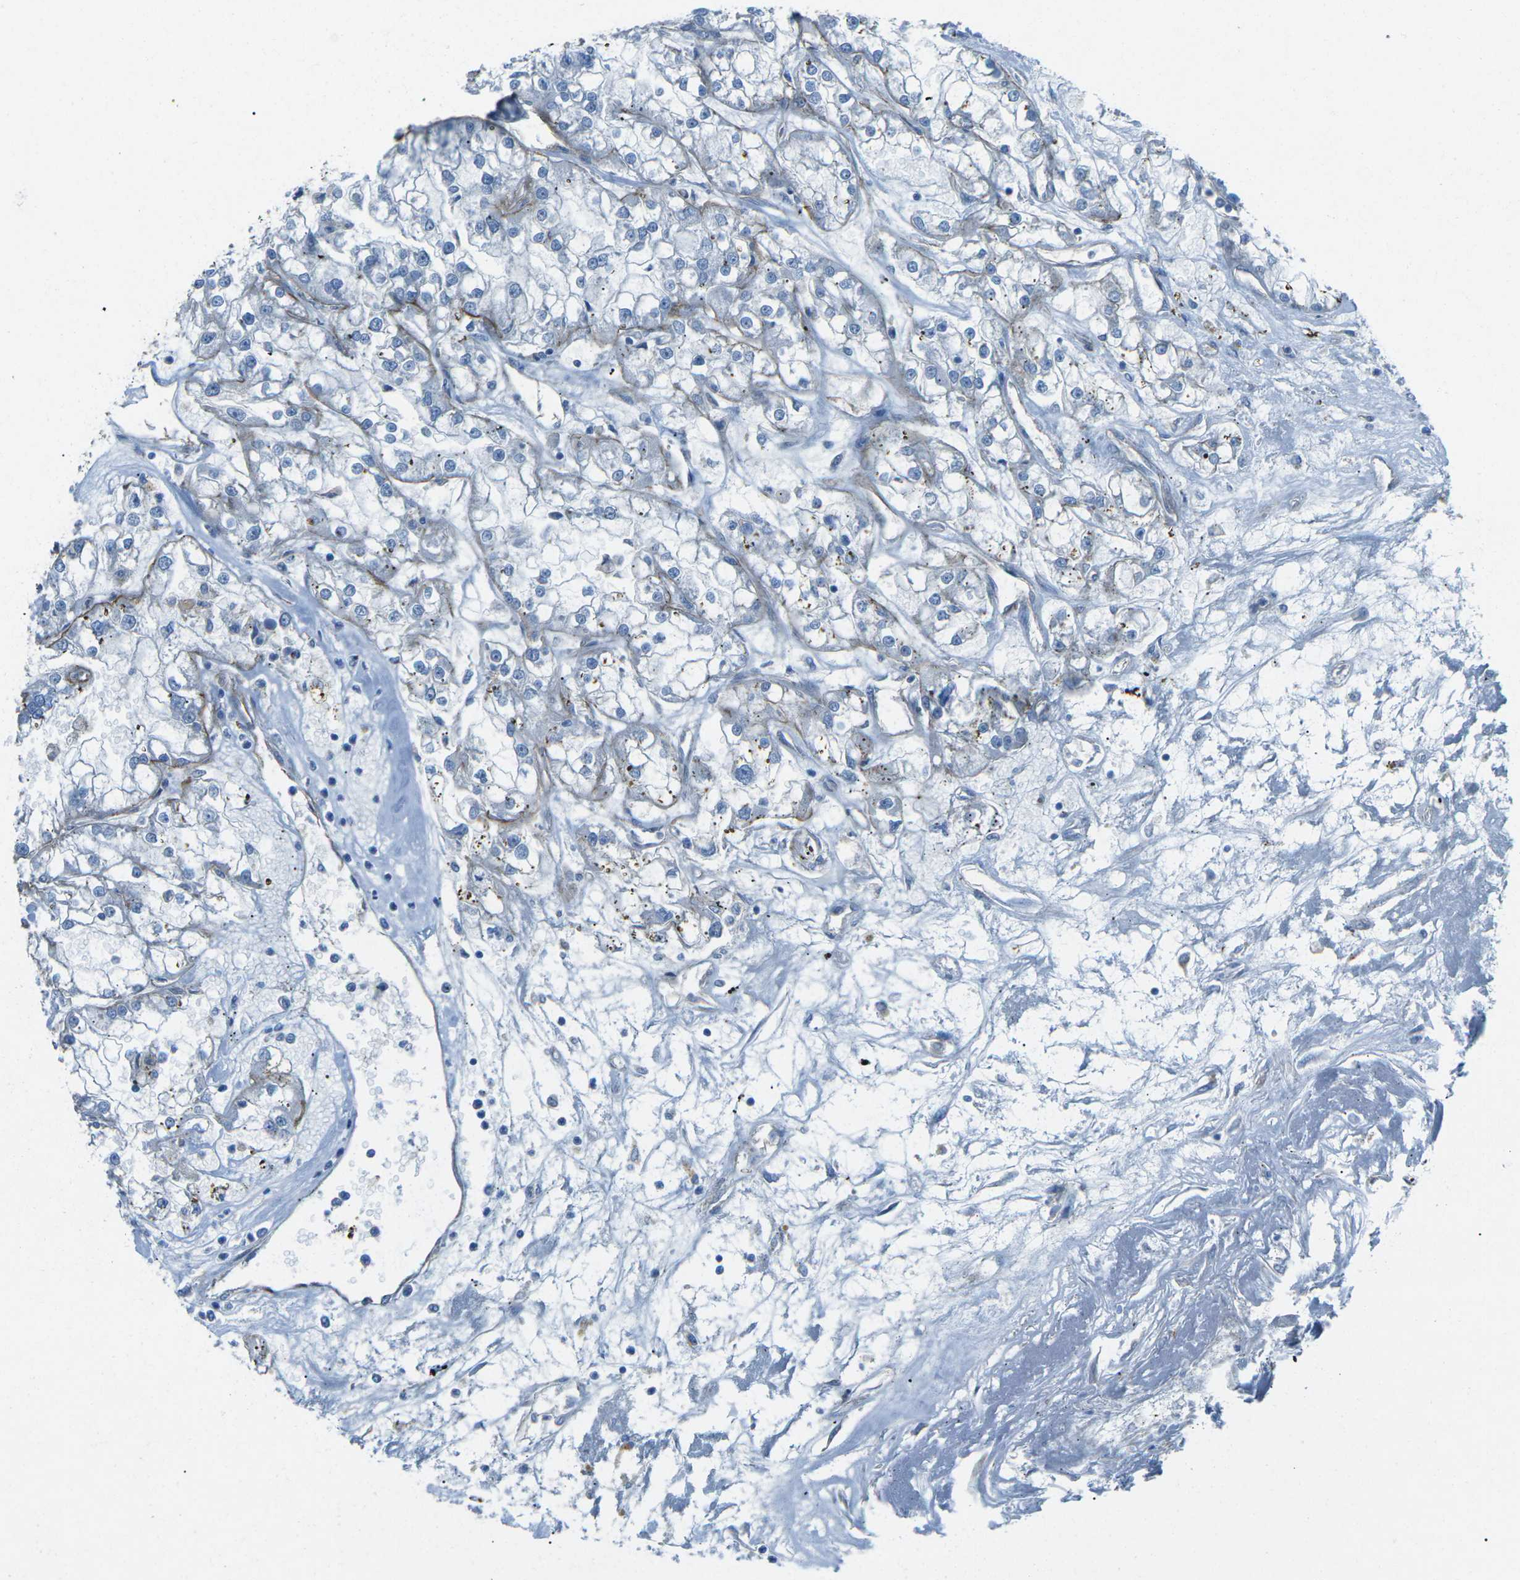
{"staining": {"intensity": "negative", "quantity": "none", "location": "none"}, "tissue": "renal cancer", "cell_type": "Tumor cells", "image_type": "cancer", "snomed": [{"axis": "morphology", "description": "Adenocarcinoma, NOS"}, {"axis": "topography", "description": "Kidney"}], "caption": "Tumor cells are negative for protein expression in human renal adenocarcinoma.", "gene": "UTRN", "patient": {"sex": "female", "age": 52}}